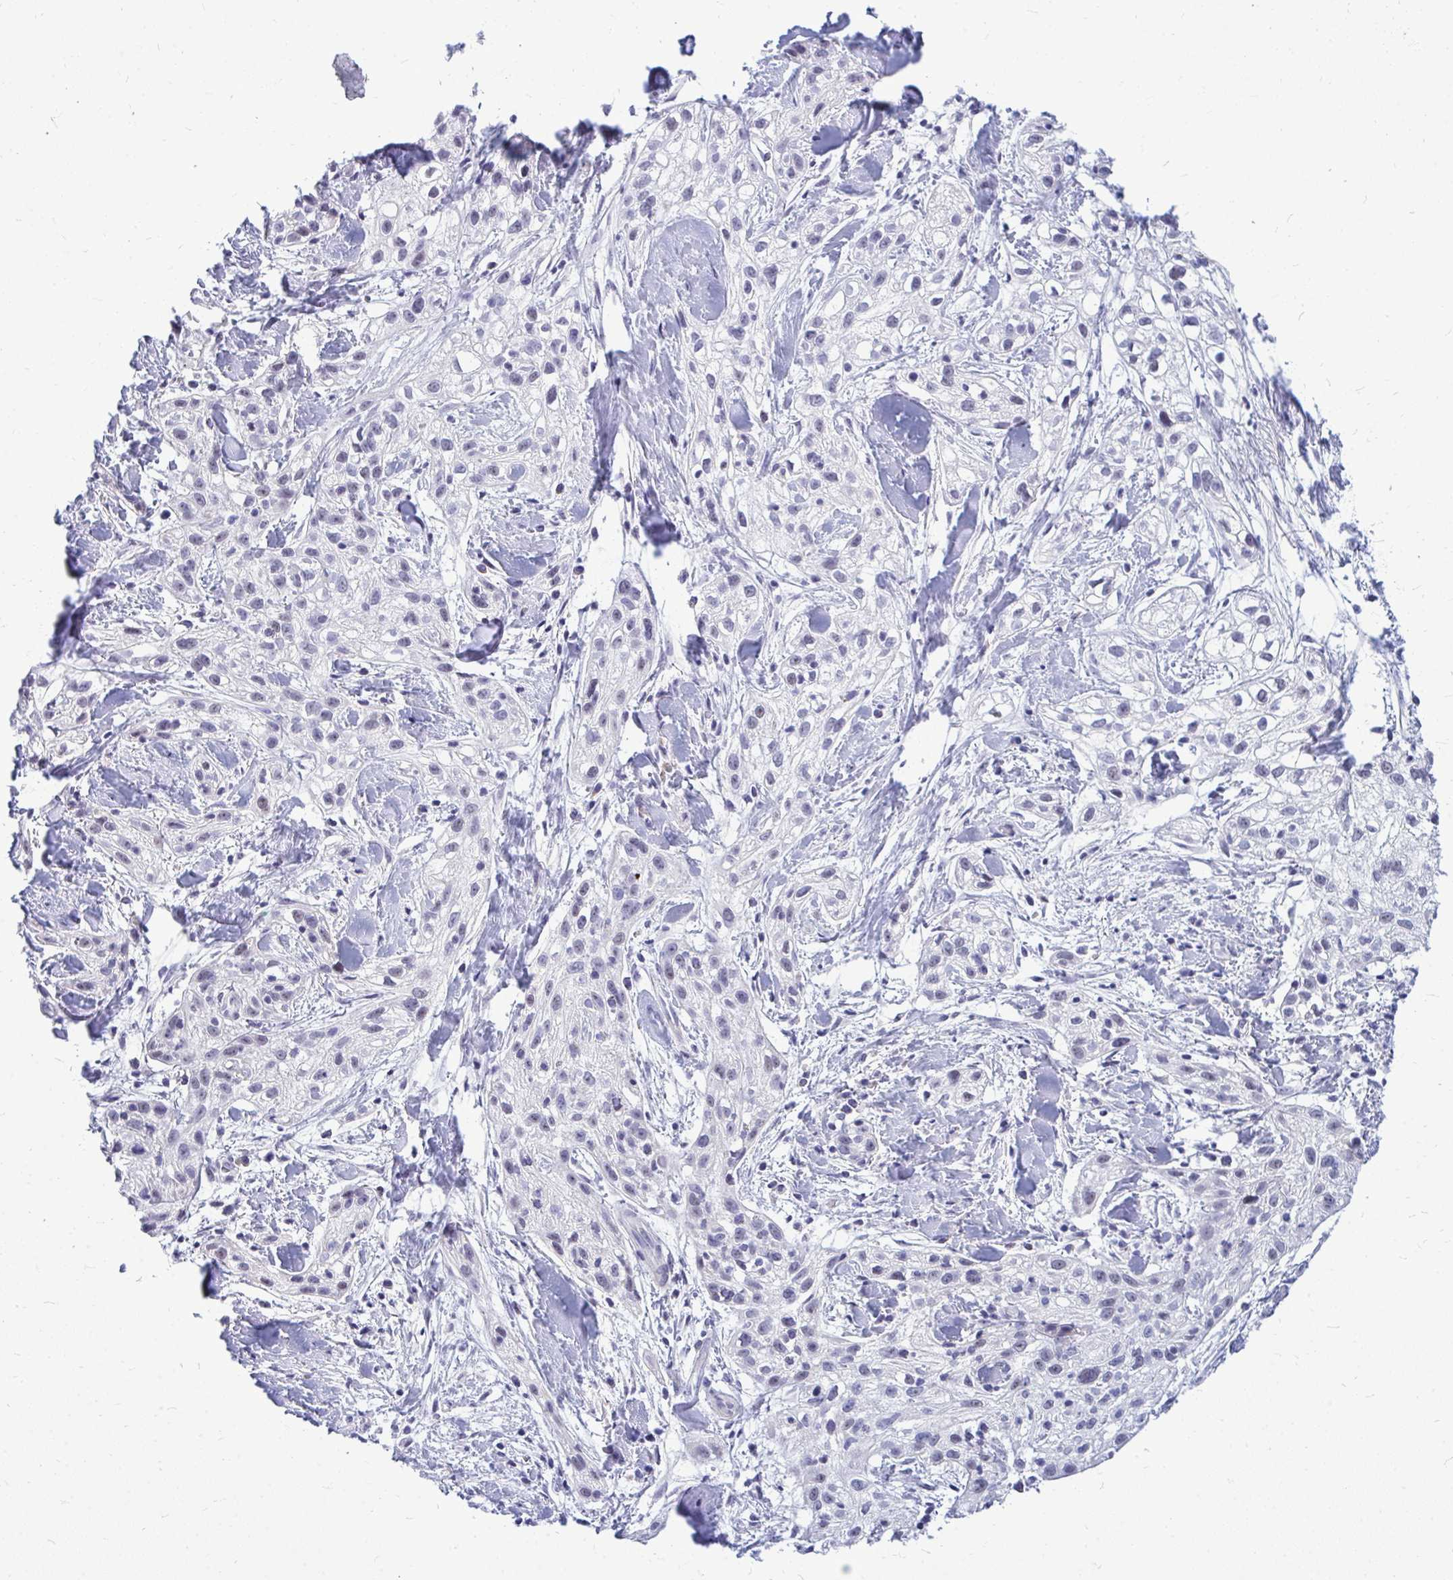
{"staining": {"intensity": "negative", "quantity": "none", "location": "none"}, "tissue": "skin cancer", "cell_type": "Tumor cells", "image_type": "cancer", "snomed": [{"axis": "morphology", "description": "Squamous cell carcinoma, NOS"}, {"axis": "topography", "description": "Skin"}], "caption": "IHC image of squamous cell carcinoma (skin) stained for a protein (brown), which exhibits no staining in tumor cells.", "gene": "ZSCAN25", "patient": {"sex": "male", "age": 82}}